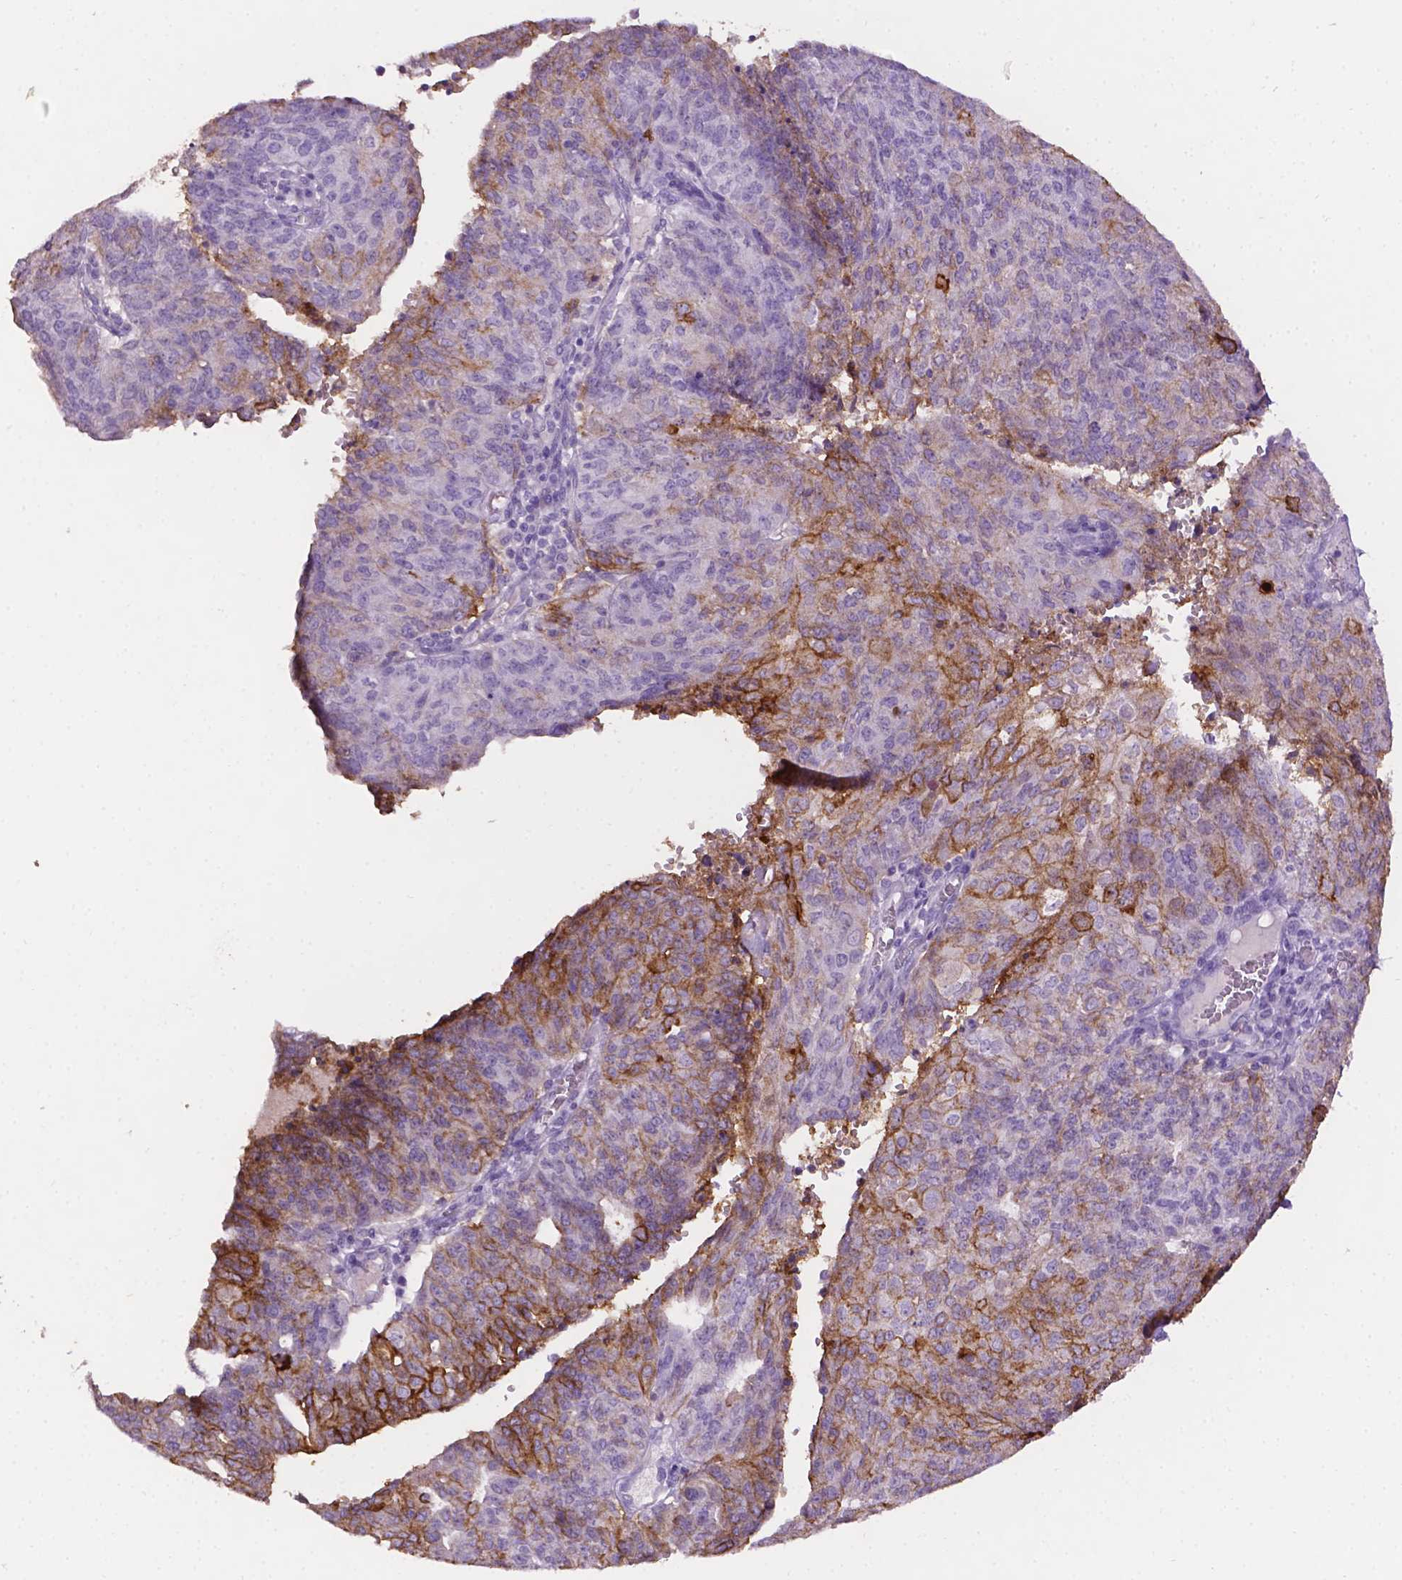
{"staining": {"intensity": "strong", "quantity": "<25%", "location": "cytoplasmic/membranous"}, "tissue": "endometrial cancer", "cell_type": "Tumor cells", "image_type": "cancer", "snomed": [{"axis": "morphology", "description": "Adenocarcinoma, NOS"}, {"axis": "topography", "description": "Endometrium"}], "caption": "IHC of adenocarcinoma (endometrial) exhibits medium levels of strong cytoplasmic/membranous expression in approximately <25% of tumor cells.", "gene": "TACSTD2", "patient": {"sex": "female", "age": 82}}